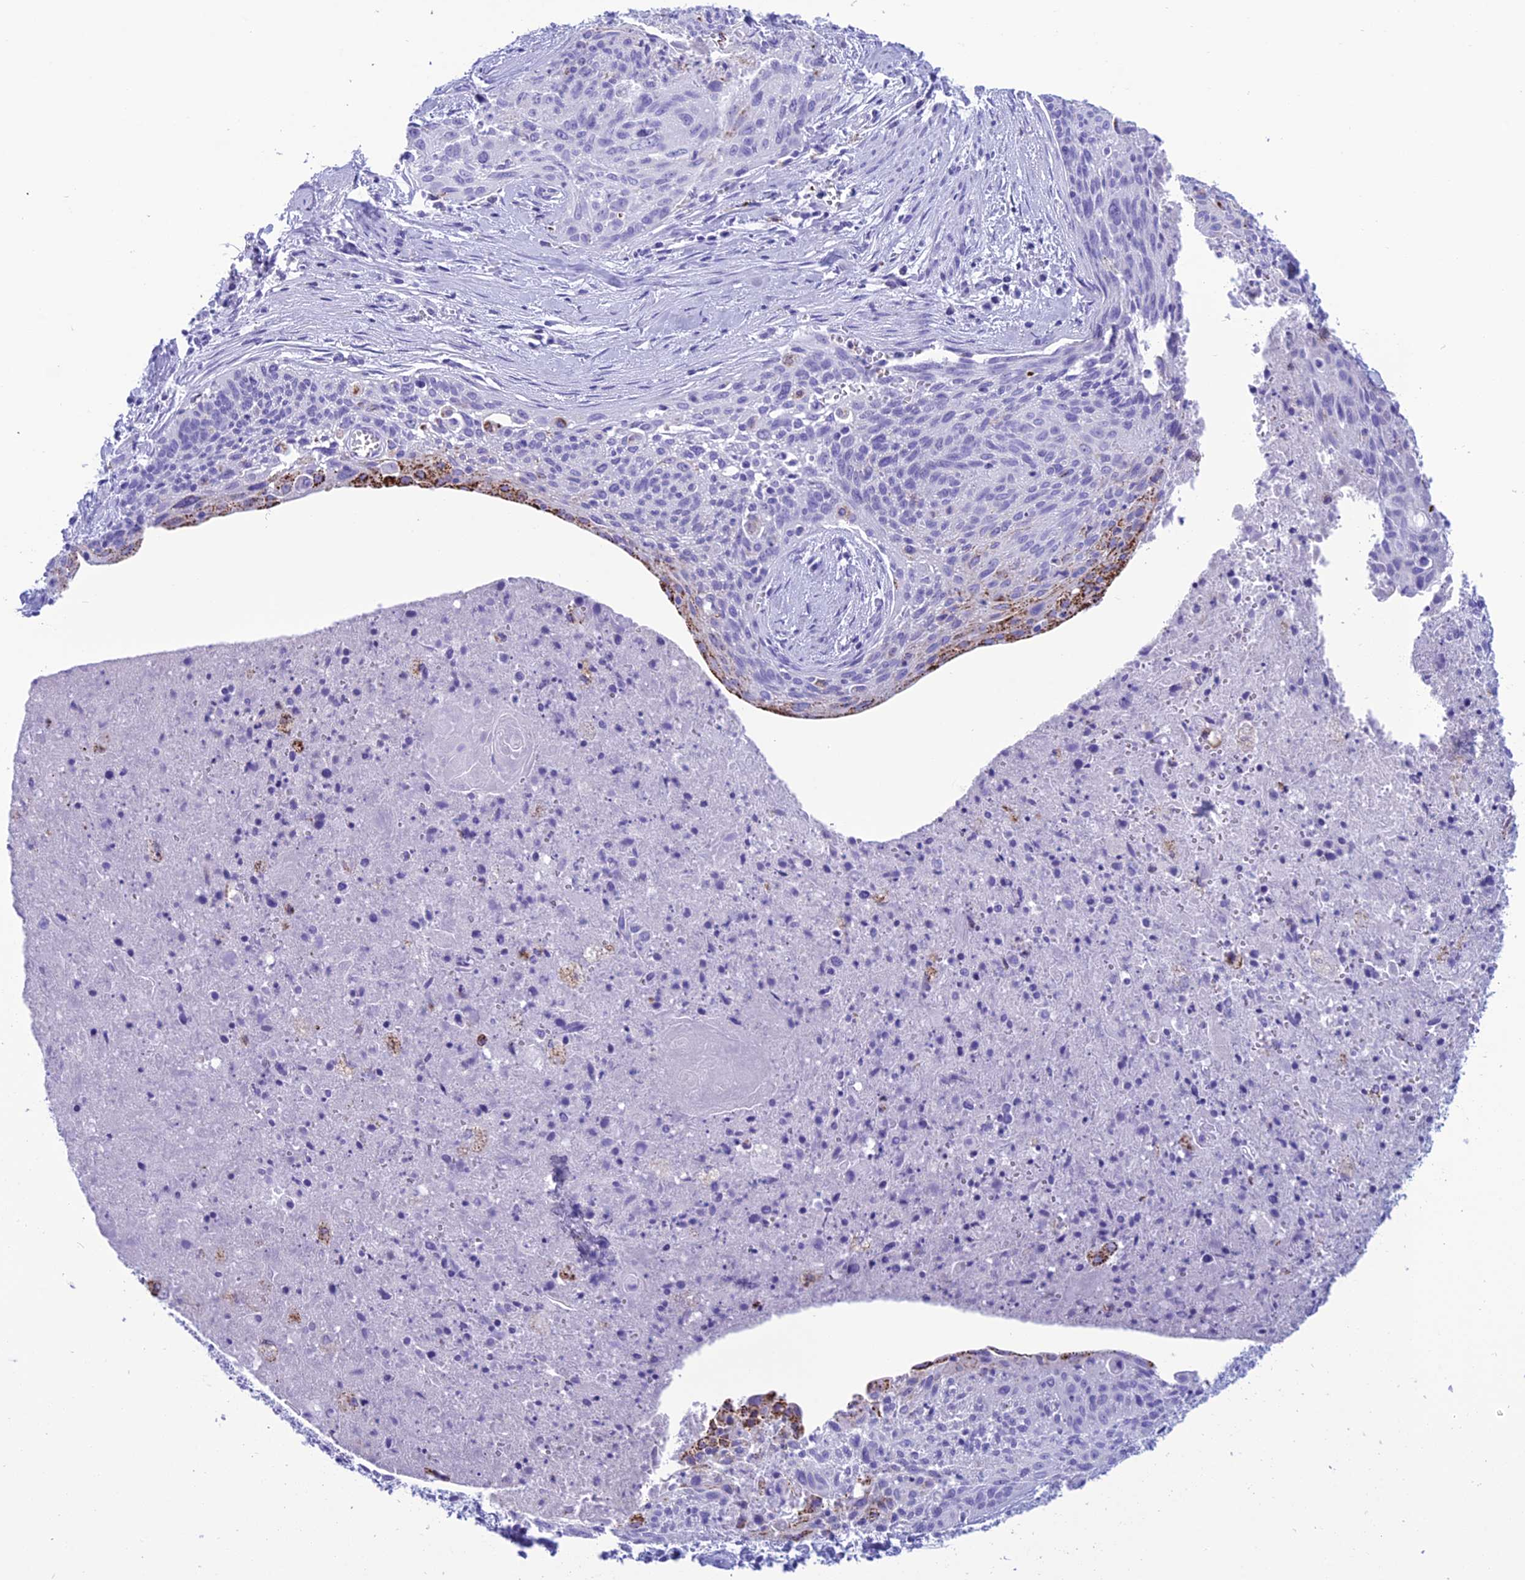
{"staining": {"intensity": "moderate", "quantity": "<25%", "location": "cytoplasmic/membranous"}, "tissue": "cervical cancer", "cell_type": "Tumor cells", "image_type": "cancer", "snomed": [{"axis": "morphology", "description": "Squamous cell carcinoma, NOS"}, {"axis": "topography", "description": "Cervix"}], "caption": "The photomicrograph reveals staining of cervical cancer, revealing moderate cytoplasmic/membranous protein expression (brown color) within tumor cells. (Brightfield microscopy of DAB IHC at high magnification).", "gene": "TRAM1L1", "patient": {"sex": "female", "age": 55}}